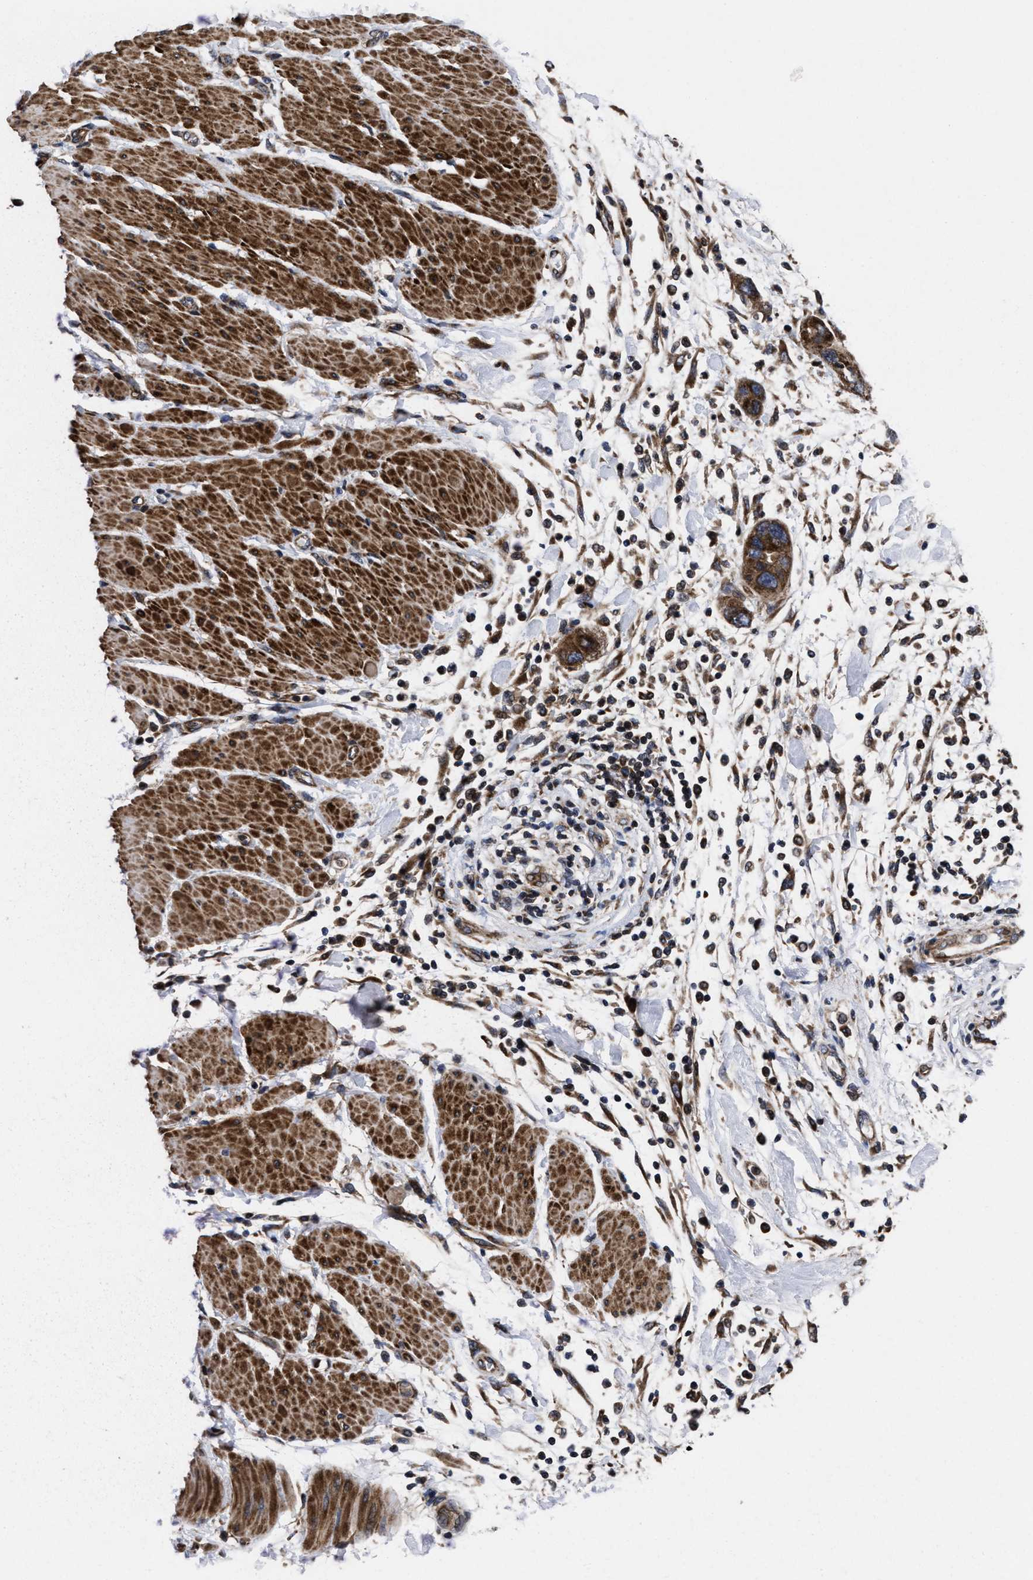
{"staining": {"intensity": "moderate", "quantity": ">75%", "location": "cytoplasmic/membranous"}, "tissue": "pancreatic cancer", "cell_type": "Tumor cells", "image_type": "cancer", "snomed": [{"axis": "morphology", "description": "Normal tissue, NOS"}, {"axis": "morphology", "description": "Adenocarcinoma, NOS"}, {"axis": "topography", "description": "Pancreas"}], "caption": "Tumor cells show medium levels of moderate cytoplasmic/membranous expression in about >75% of cells in adenocarcinoma (pancreatic).", "gene": "MRPL50", "patient": {"sex": "female", "age": 71}}